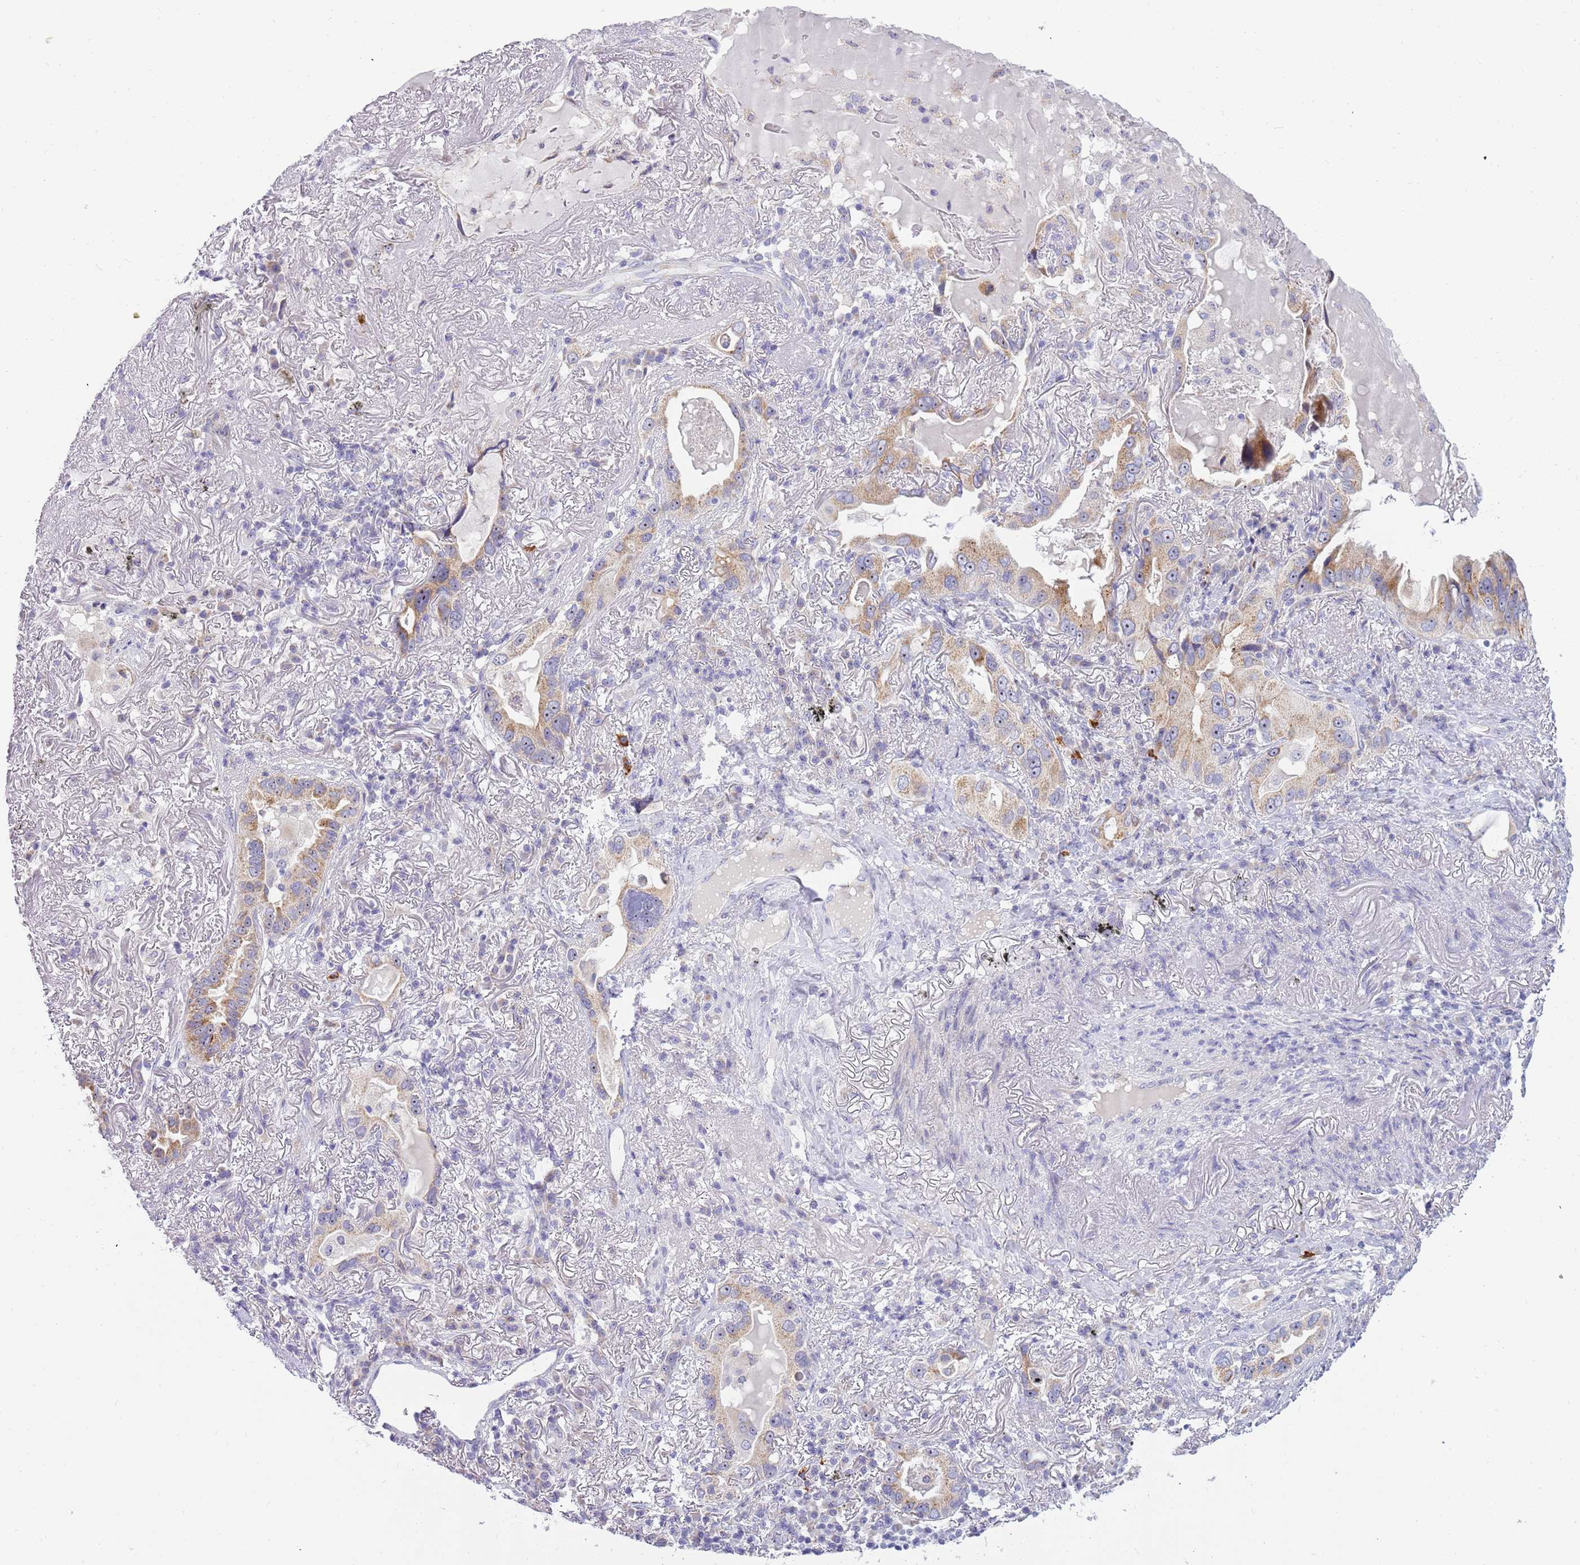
{"staining": {"intensity": "moderate", "quantity": ">75%", "location": "cytoplasmic/membranous"}, "tissue": "lung cancer", "cell_type": "Tumor cells", "image_type": "cancer", "snomed": [{"axis": "morphology", "description": "Adenocarcinoma, NOS"}, {"axis": "topography", "description": "Lung"}], "caption": "Human lung cancer stained with a protein marker displays moderate staining in tumor cells.", "gene": "DNAJA3", "patient": {"sex": "female", "age": 69}}